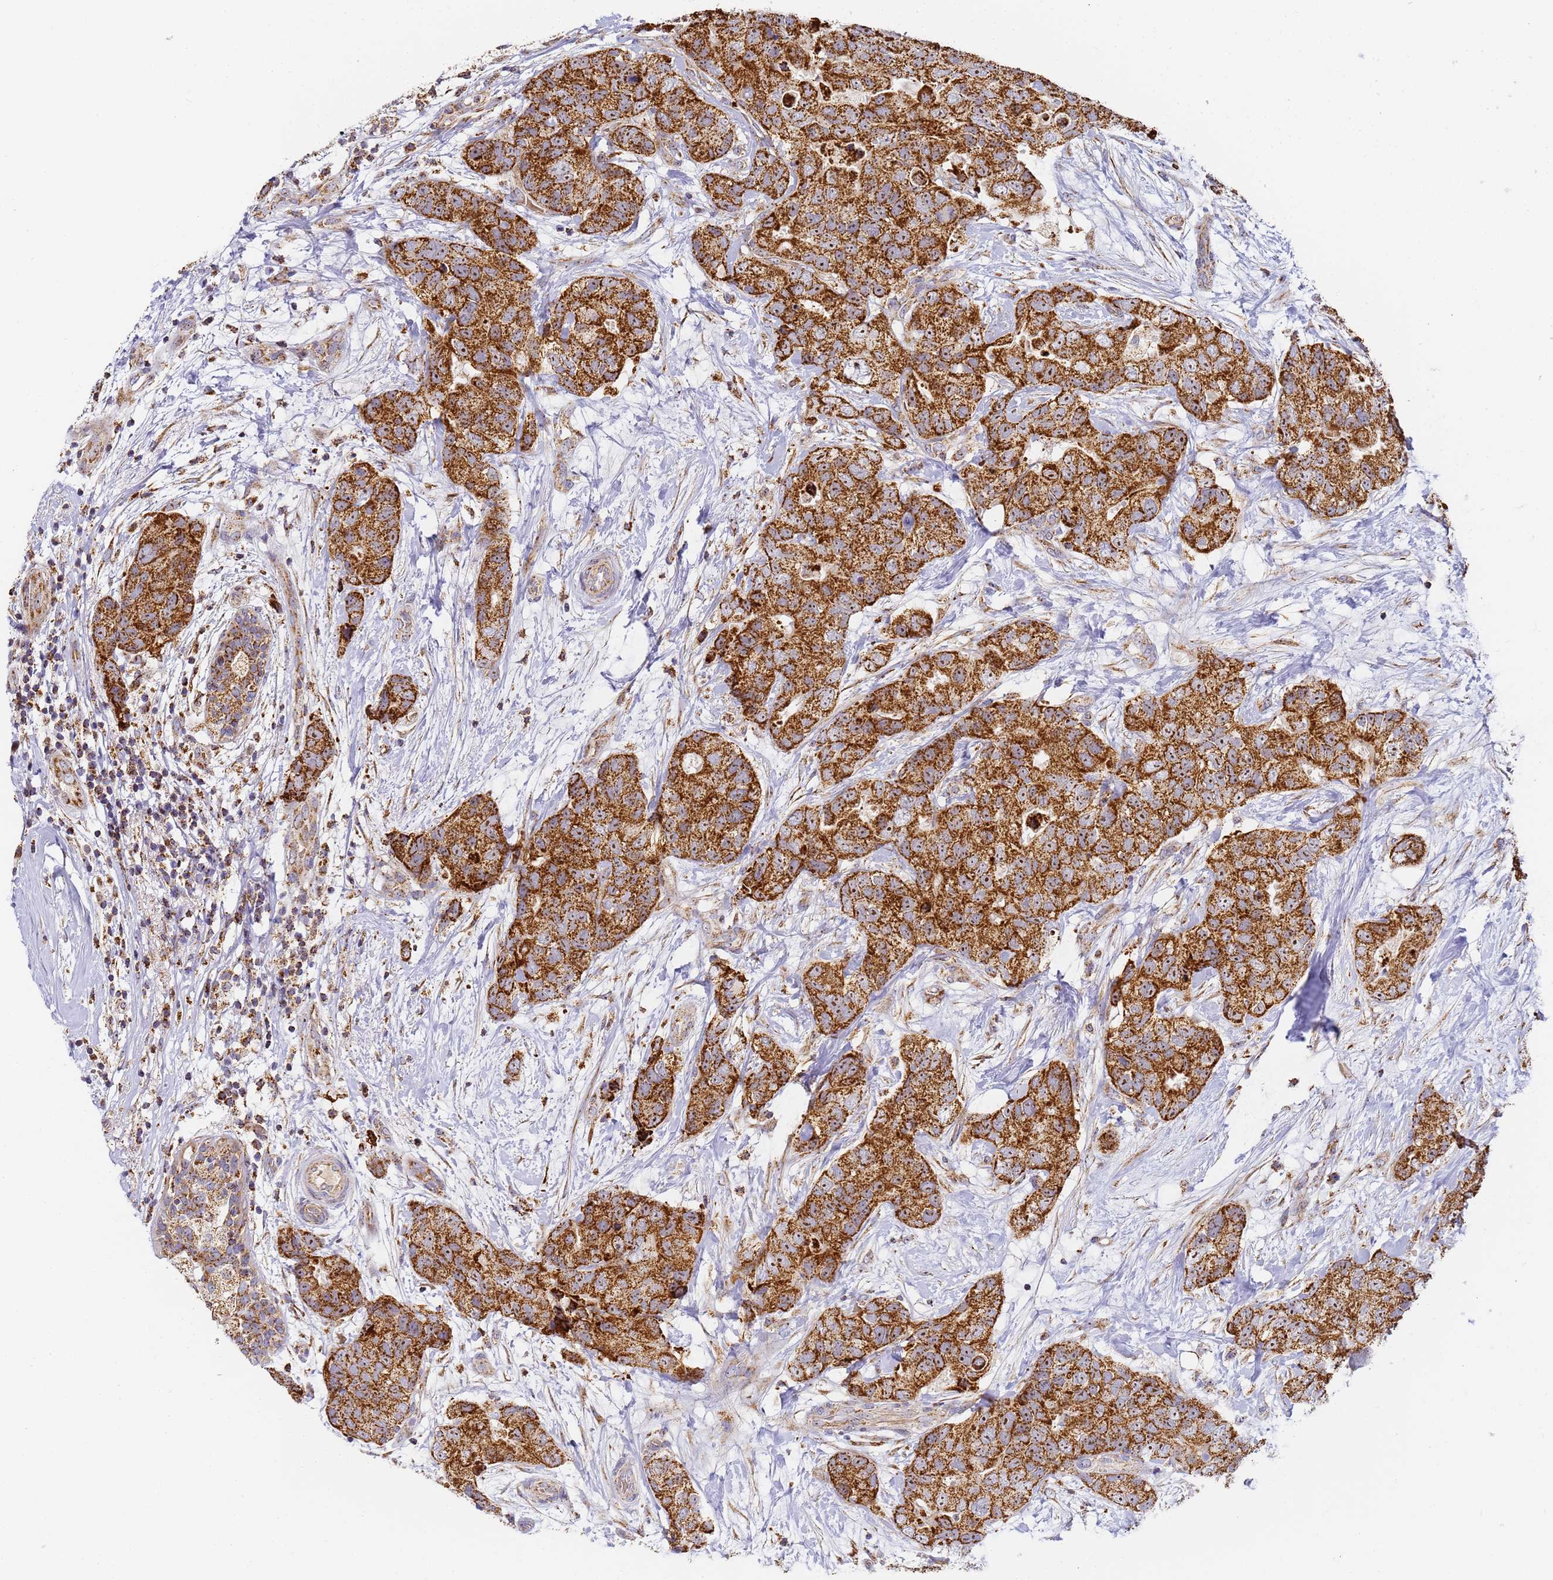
{"staining": {"intensity": "strong", "quantity": ">75%", "location": "cytoplasmic/membranous,nuclear"}, "tissue": "breast cancer", "cell_type": "Tumor cells", "image_type": "cancer", "snomed": [{"axis": "morphology", "description": "Duct carcinoma"}, {"axis": "topography", "description": "Breast"}], "caption": "Approximately >75% of tumor cells in breast cancer (invasive ductal carcinoma) display strong cytoplasmic/membranous and nuclear protein positivity as visualized by brown immunohistochemical staining.", "gene": "FRG2C", "patient": {"sex": "female", "age": 62}}